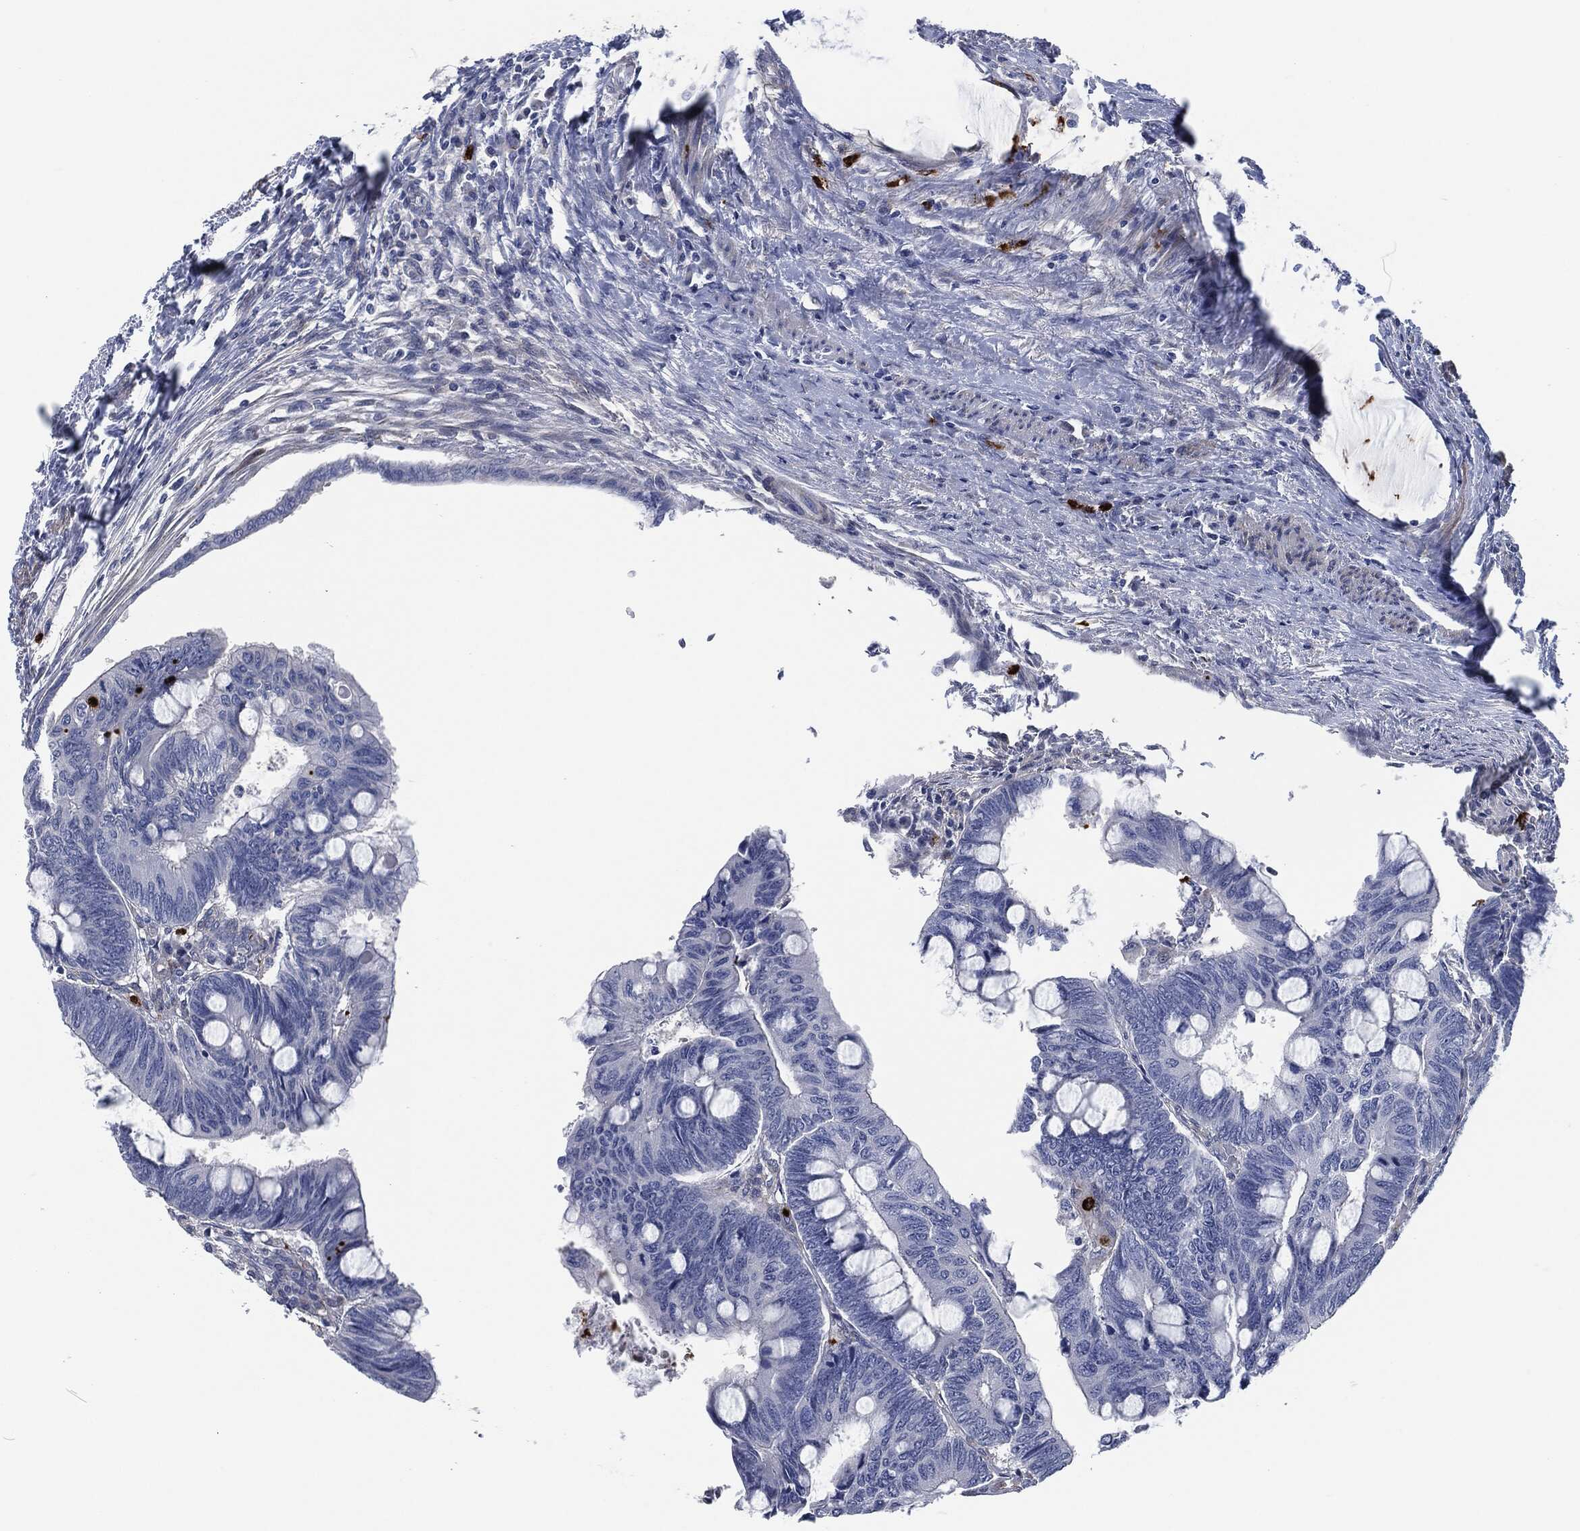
{"staining": {"intensity": "negative", "quantity": "none", "location": "none"}, "tissue": "colorectal cancer", "cell_type": "Tumor cells", "image_type": "cancer", "snomed": [{"axis": "morphology", "description": "Normal tissue, NOS"}, {"axis": "morphology", "description": "Adenocarcinoma, NOS"}, {"axis": "topography", "description": "Rectum"}, {"axis": "topography", "description": "Peripheral nerve tissue"}], "caption": "Immunohistochemistry image of neoplastic tissue: colorectal cancer stained with DAB shows no significant protein staining in tumor cells.", "gene": "MPO", "patient": {"sex": "male", "age": 92}}